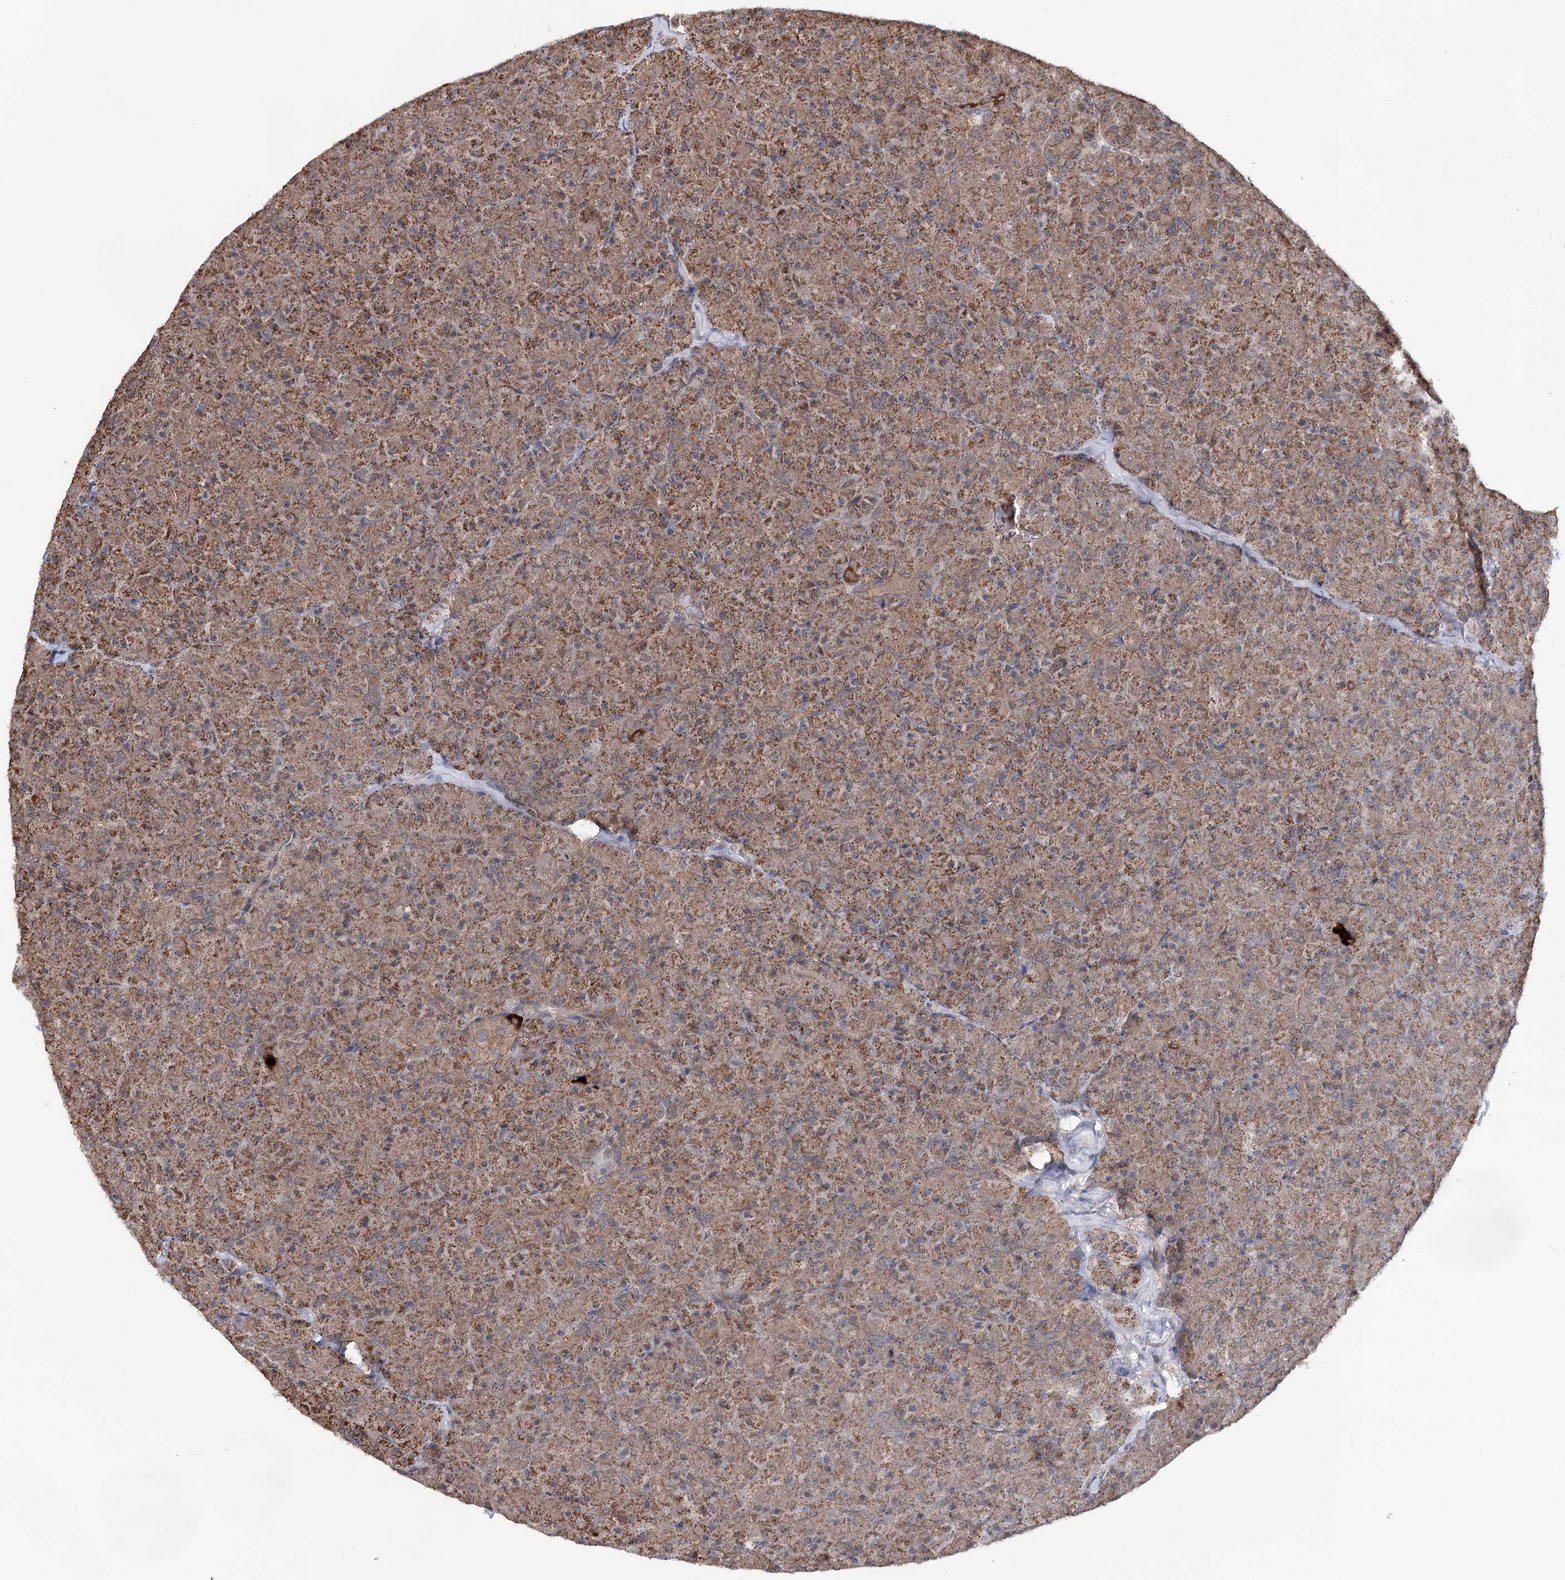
{"staining": {"intensity": "moderate", "quantity": ">75%", "location": "cytoplasmic/membranous"}, "tissue": "pancreas", "cell_type": "Exocrine glandular cells", "image_type": "normal", "snomed": [{"axis": "morphology", "description": "Normal tissue, NOS"}, {"axis": "topography", "description": "Pancreas"}], "caption": "Protein staining demonstrates moderate cytoplasmic/membranous positivity in about >75% of exocrine glandular cells in normal pancreas. (DAB IHC, brown staining for protein, blue staining for nuclei).", "gene": "MSANTD2", "patient": {"sex": "male", "age": 36}}